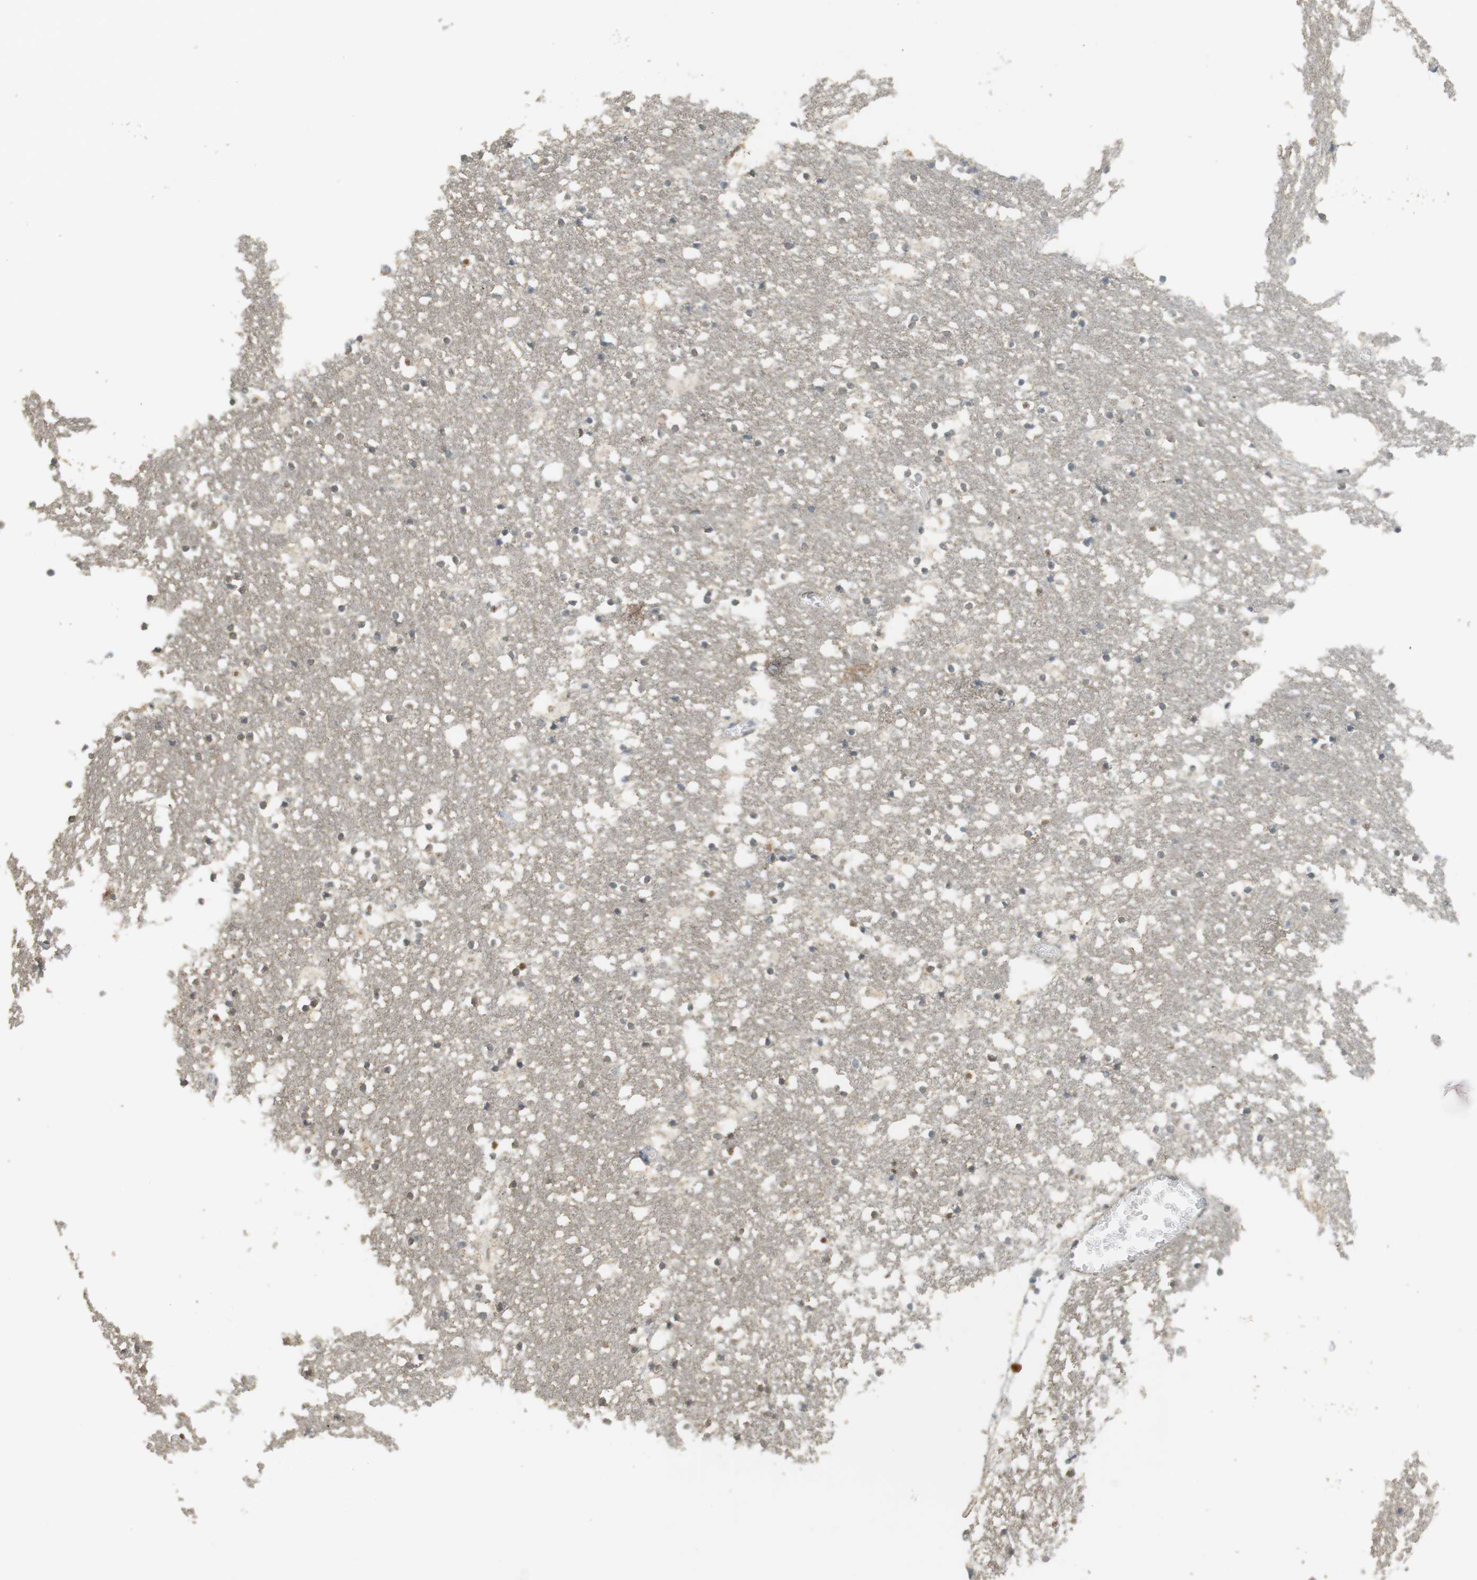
{"staining": {"intensity": "weak", "quantity": "<25%", "location": "cytoplasmic/membranous,nuclear"}, "tissue": "caudate", "cell_type": "Glial cells", "image_type": "normal", "snomed": [{"axis": "morphology", "description": "Normal tissue, NOS"}, {"axis": "topography", "description": "Lateral ventricle wall"}], "caption": "Immunohistochemistry (IHC) of unremarkable human caudate reveals no staining in glial cells. The staining was performed using DAB to visualize the protein expression in brown, while the nuclei were stained in blue with hematoxylin (Magnification: 20x).", "gene": "TTK", "patient": {"sex": "male", "age": 45}}